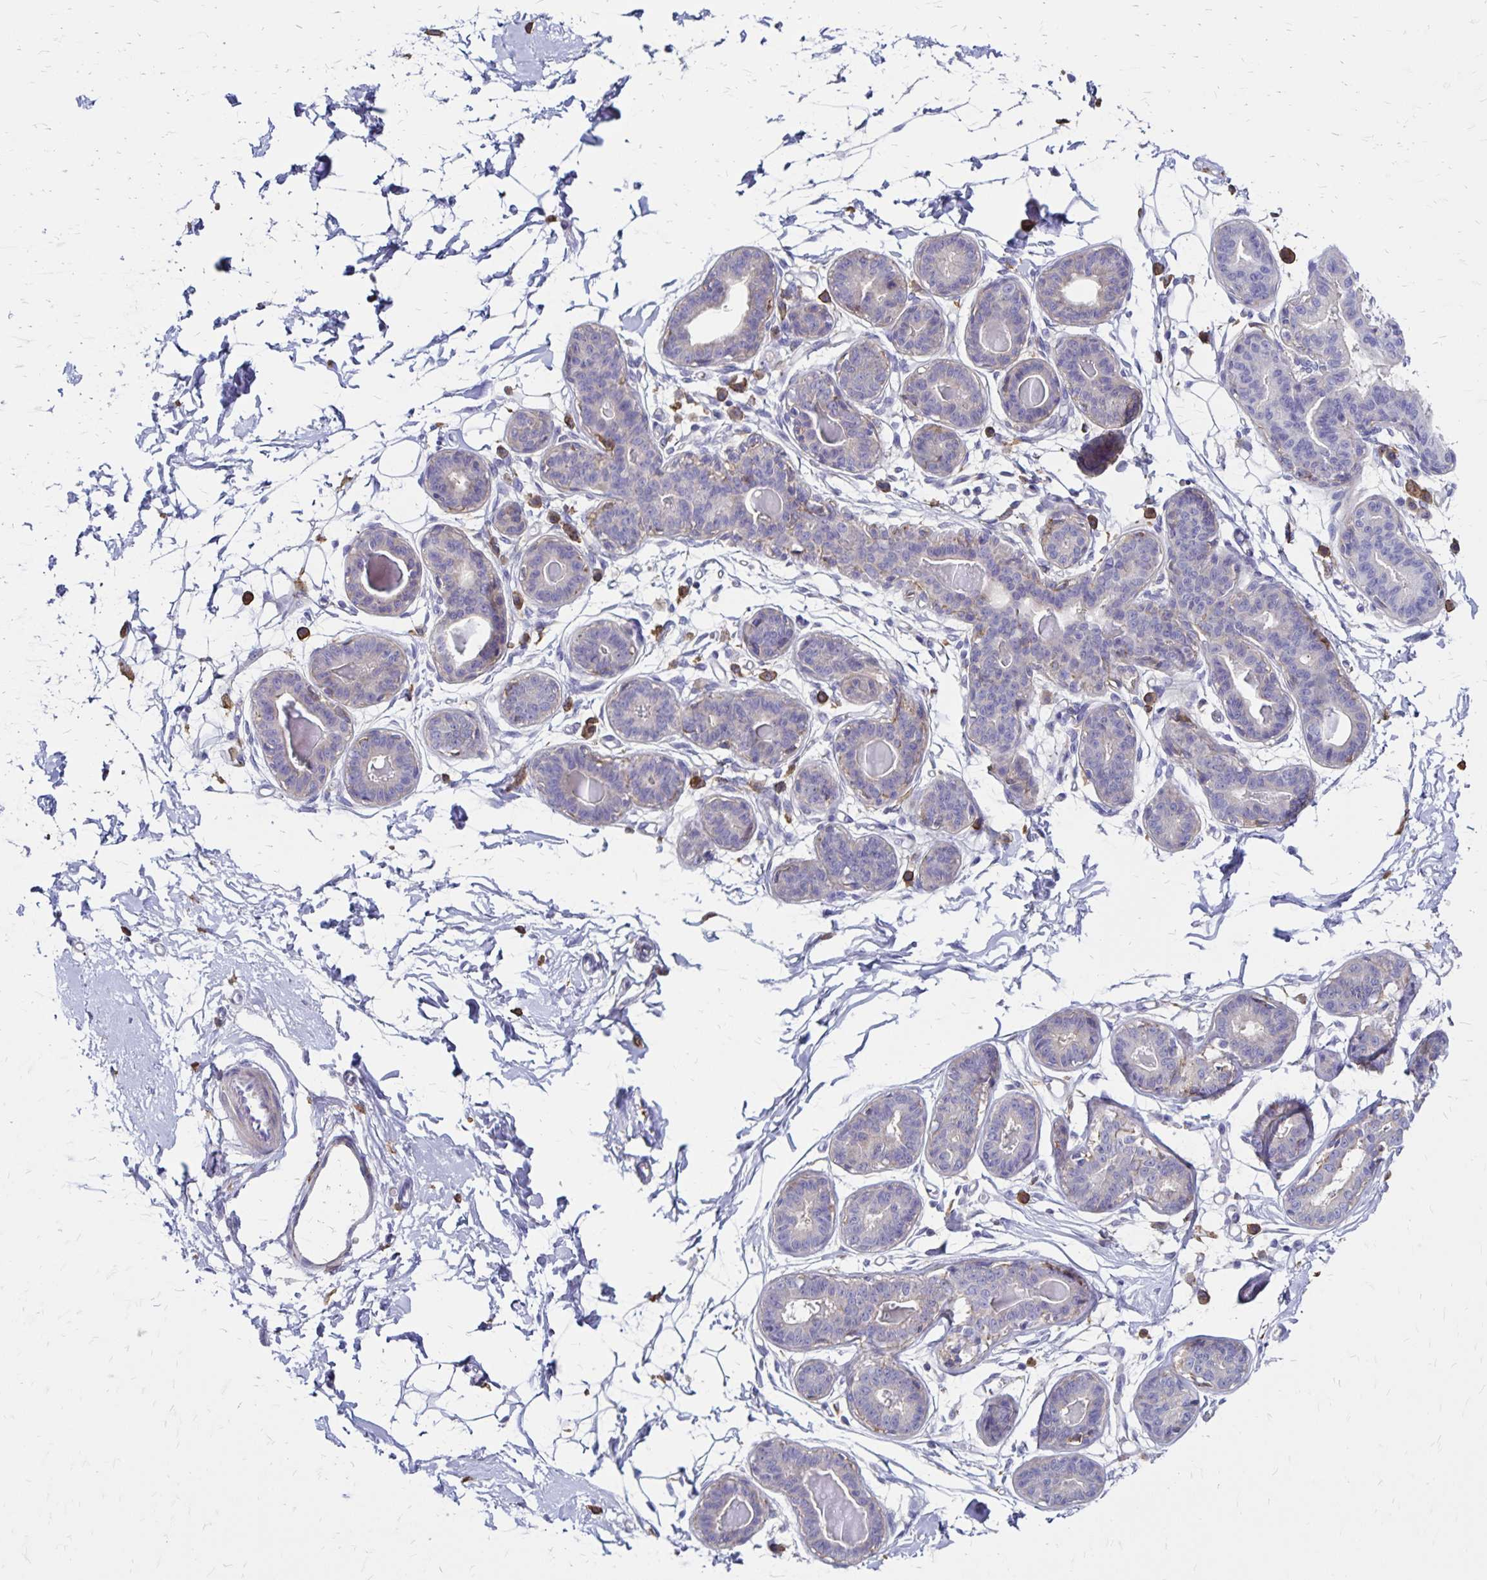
{"staining": {"intensity": "negative", "quantity": "none", "location": "none"}, "tissue": "breast", "cell_type": "Adipocytes", "image_type": "normal", "snomed": [{"axis": "morphology", "description": "Normal tissue, NOS"}, {"axis": "topography", "description": "Breast"}], "caption": "Adipocytes are negative for protein expression in benign human breast. The staining is performed using DAB brown chromogen with nuclei counter-stained in using hematoxylin.", "gene": "TNS3", "patient": {"sex": "female", "age": 45}}